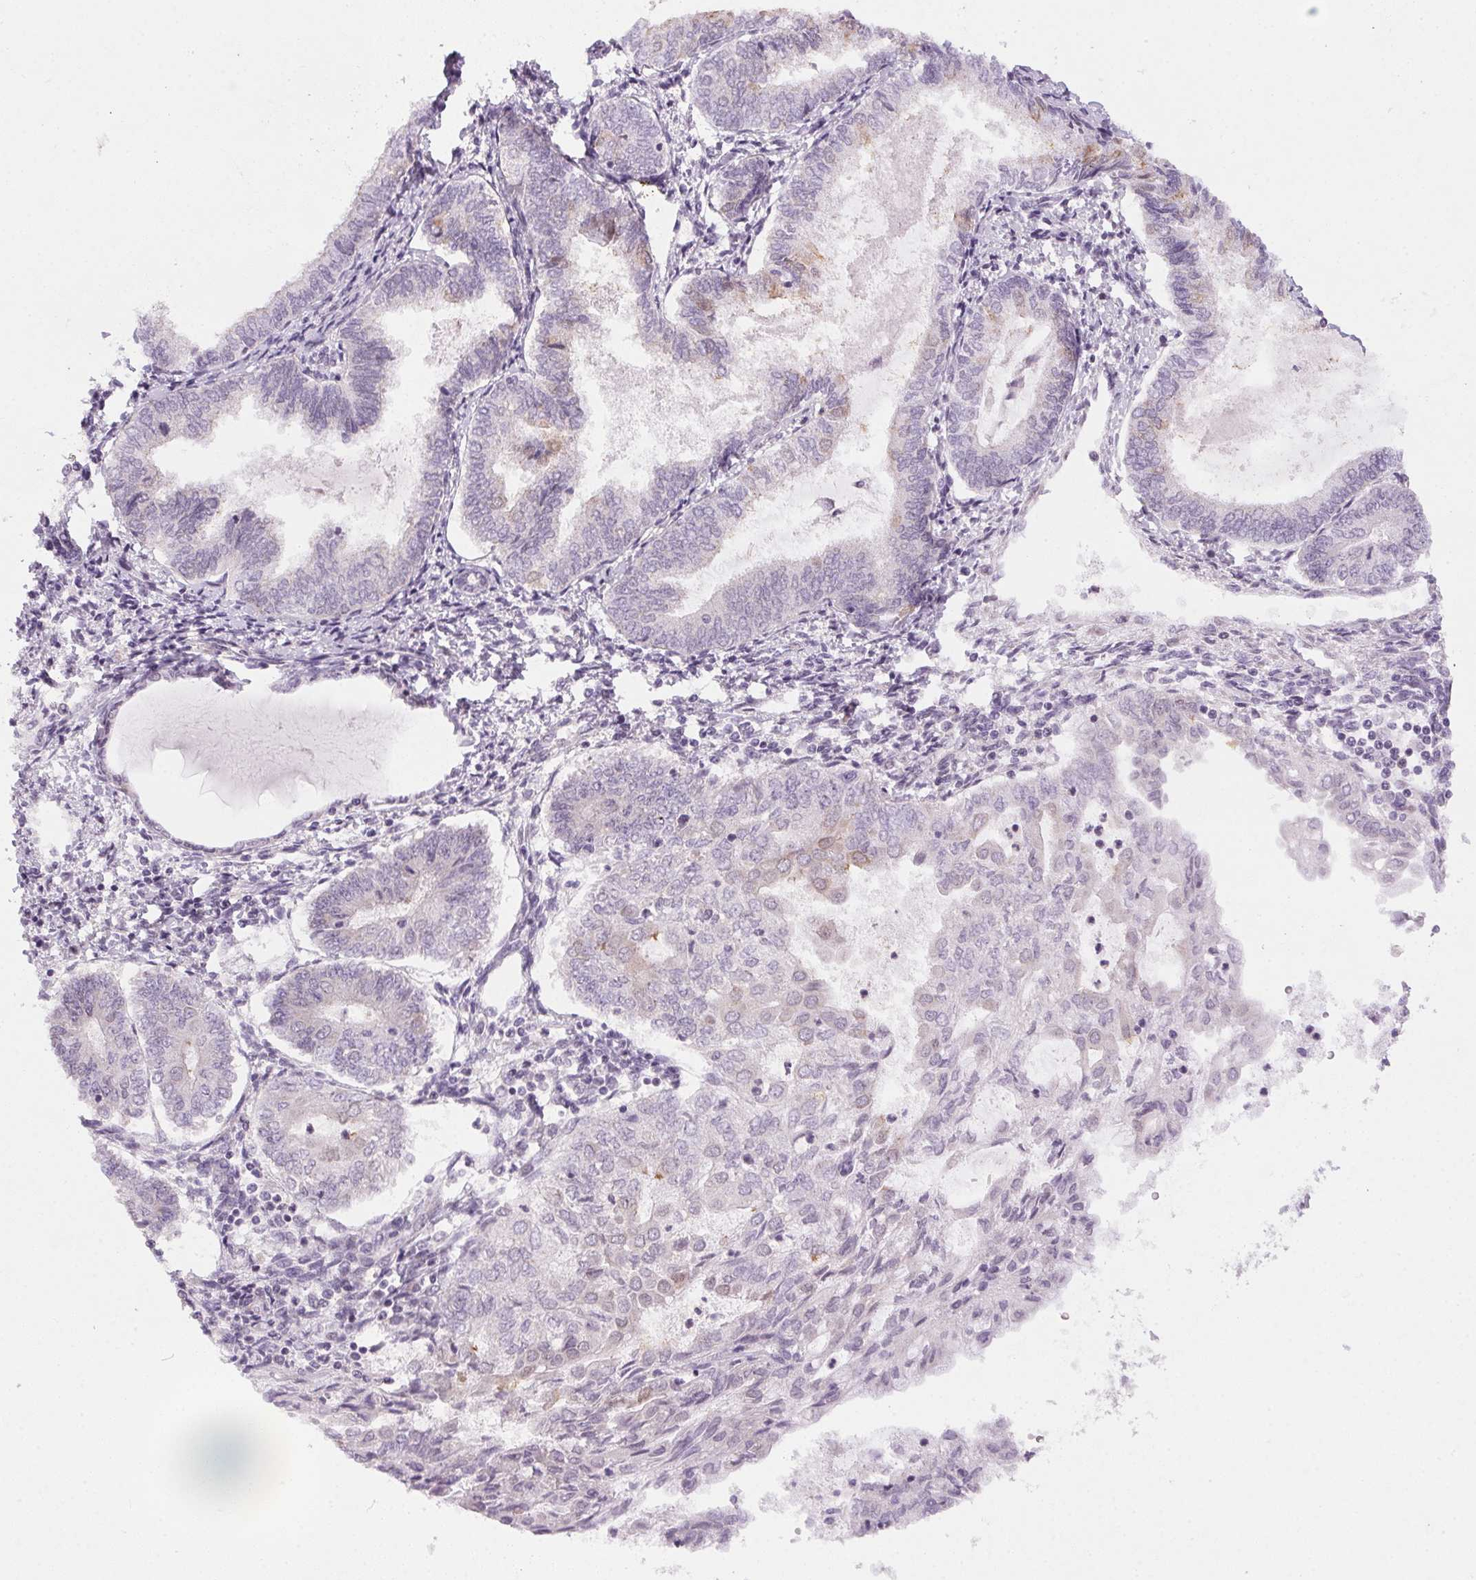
{"staining": {"intensity": "negative", "quantity": "none", "location": "none"}, "tissue": "endometrial cancer", "cell_type": "Tumor cells", "image_type": "cancer", "snomed": [{"axis": "morphology", "description": "Adenocarcinoma, NOS"}, {"axis": "topography", "description": "Endometrium"}], "caption": "Tumor cells show no significant protein staining in endometrial adenocarcinoma. (DAB (3,3'-diaminobenzidine) immunohistochemistry, high magnification).", "gene": "SPACA9", "patient": {"sex": "female", "age": 68}}